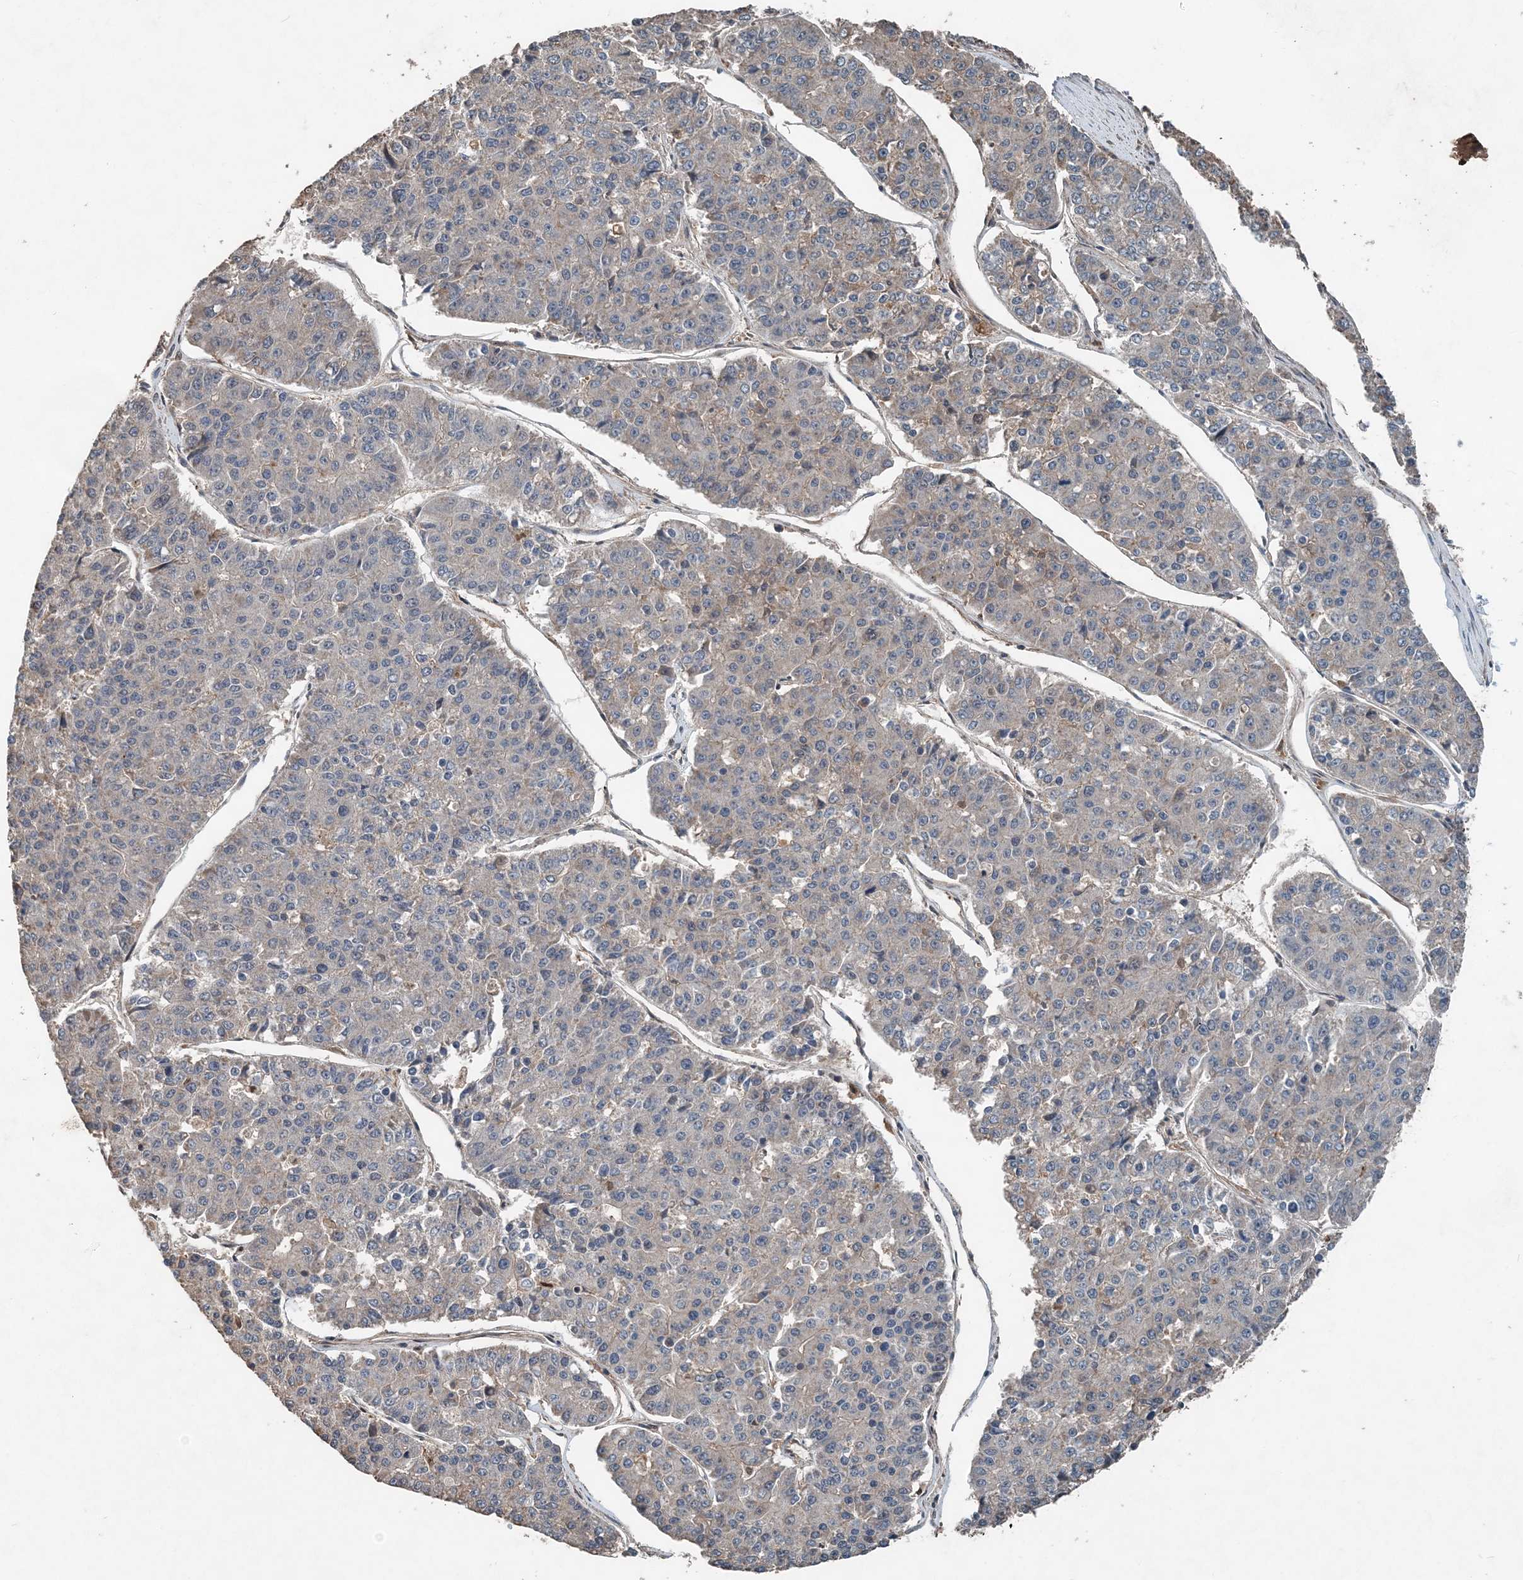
{"staining": {"intensity": "negative", "quantity": "none", "location": "none"}, "tissue": "pancreatic cancer", "cell_type": "Tumor cells", "image_type": "cancer", "snomed": [{"axis": "morphology", "description": "Adenocarcinoma, NOS"}, {"axis": "topography", "description": "Pancreas"}], "caption": "This image is of pancreatic cancer stained with immunohistochemistry to label a protein in brown with the nuclei are counter-stained blue. There is no expression in tumor cells. (DAB (3,3'-diaminobenzidine) IHC visualized using brightfield microscopy, high magnification).", "gene": "SMPD3", "patient": {"sex": "male", "age": 50}}